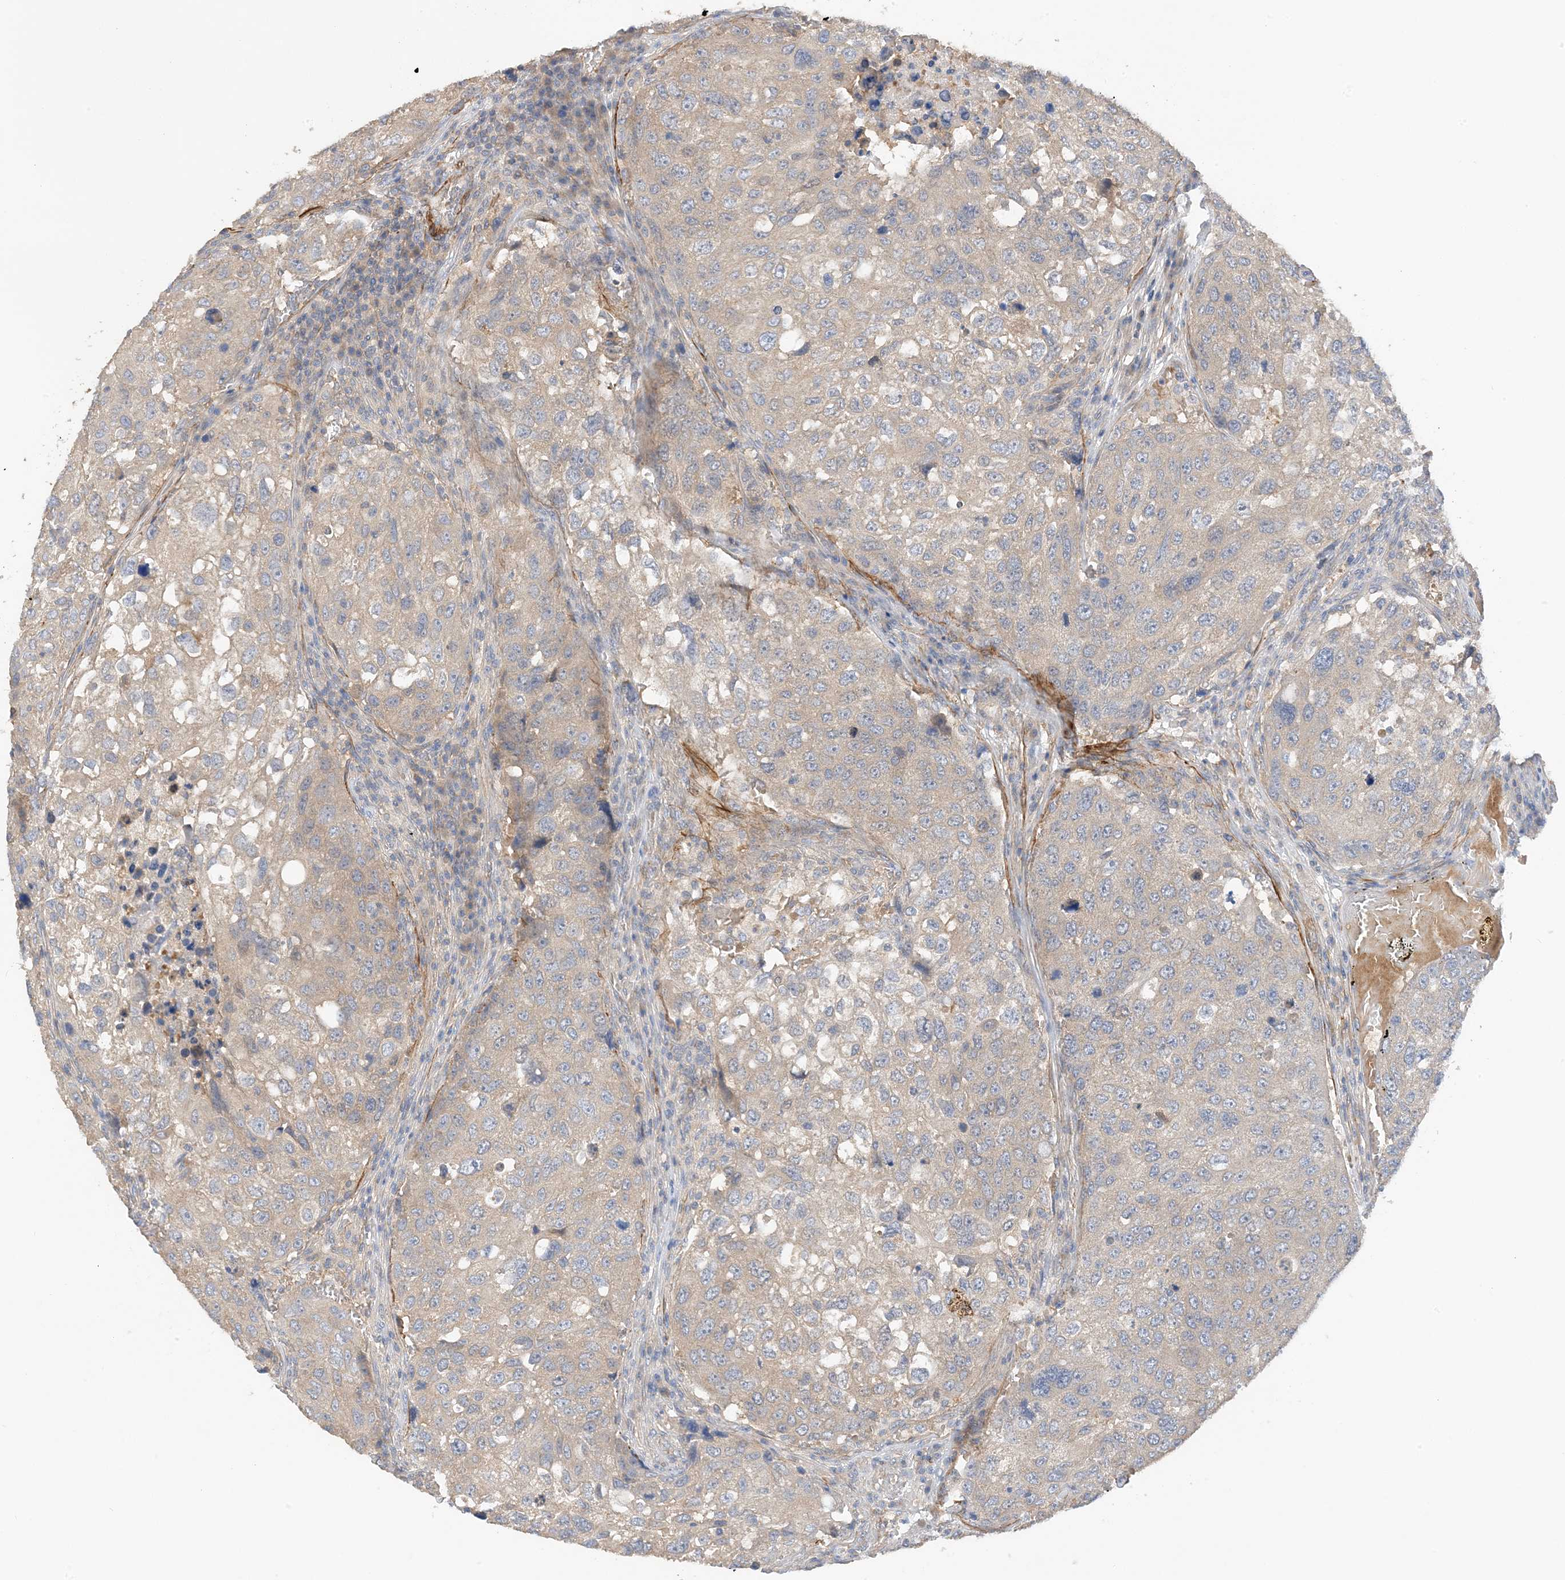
{"staining": {"intensity": "weak", "quantity": "<25%", "location": "cytoplasmic/membranous"}, "tissue": "urothelial cancer", "cell_type": "Tumor cells", "image_type": "cancer", "snomed": [{"axis": "morphology", "description": "Urothelial carcinoma, High grade"}, {"axis": "topography", "description": "Lymph node"}, {"axis": "topography", "description": "Urinary bladder"}], "caption": "DAB immunohistochemical staining of human urothelial cancer demonstrates no significant expression in tumor cells. (DAB (3,3'-diaminobenzidine) IHC with hematoxylin counter stain).", "gene": "KIFBP", "patient": {"sex": "male", "age": 51}}